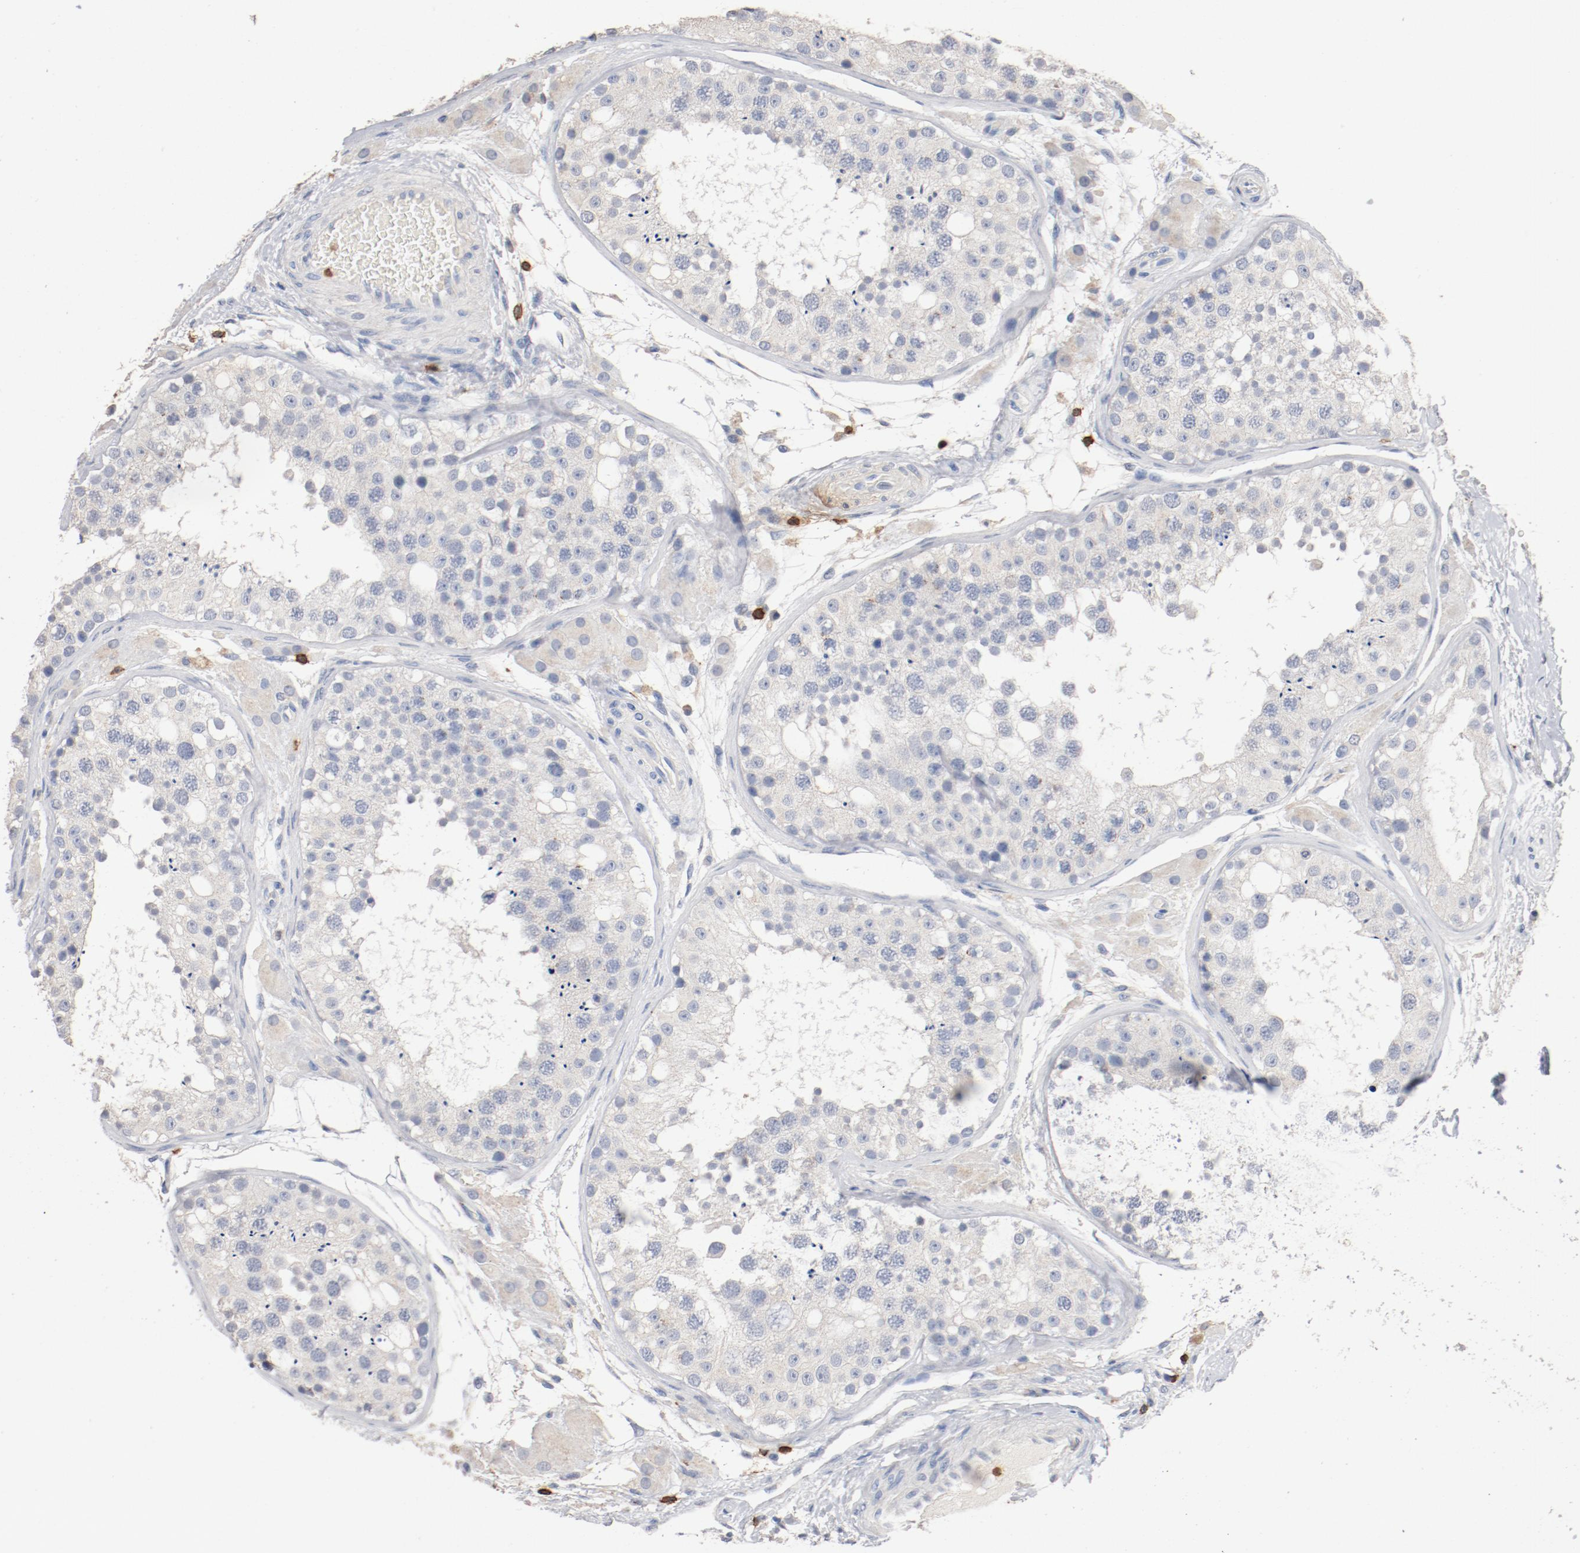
{"staining": {"intensity": "negative", "quantity": "none", "location": "none"}, "tissue": "testis", "cell_type": "Cells in seminiferous ducts", "image_type": "normal", "snomed": [{"axis": "morphology", "description": "Normal tissue, NOS"}, {"axis": "topography", "description": "Testis"}], "caption": "Immunohistochemistry photomicrograph of unremarkable testis: testis stained with DAB shows no significant protein positivity in cells in seminiferous ducts. (Immunohistochemistry (ihc), brightfield microscopy, high magnification).", "gene": "CD247", "patient": {"sex": "male", "age": 26}}